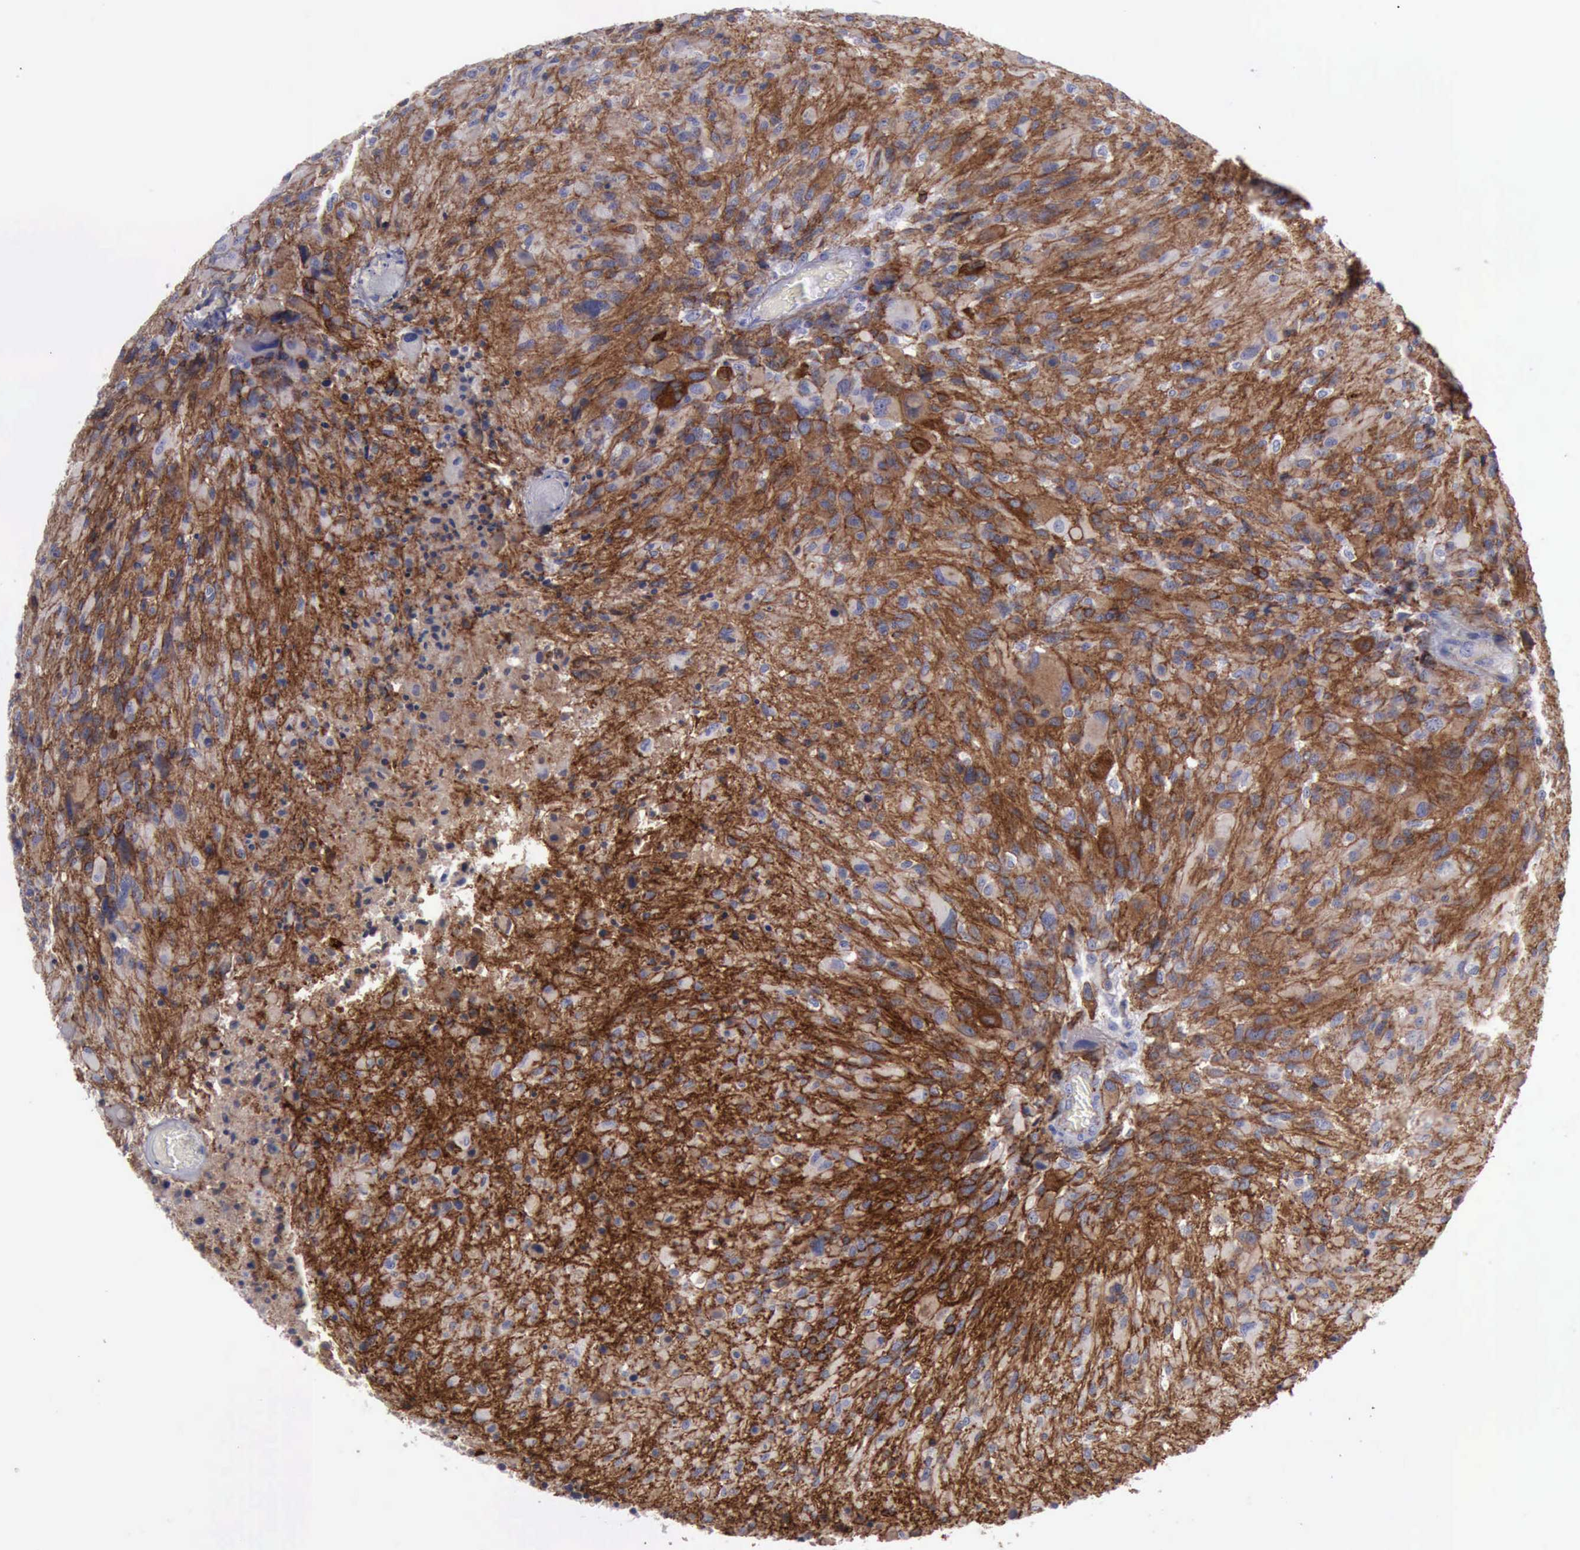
{"staining": {"intensity": "strong", "quantity": ">75%", "location": "cytoplasmic/membranous"}, "tissue": "glioma", "cell_type": "Tumor cells", "image_type": "cancer", "snomed": [{"axis": "morphology", "description": "Glioma, malignant, High grade"}, {"axis": "topography", "description": "Brain"}], "caption": "Approximately >75% of tumor cells in malignant glioma (high-grade) reveal strong cytoplasmic/membranous protein positivity as visualized by brown immunohistochemical staining.", "gene": "CDH2", "patient": {"sex": "male", "age": 69}}